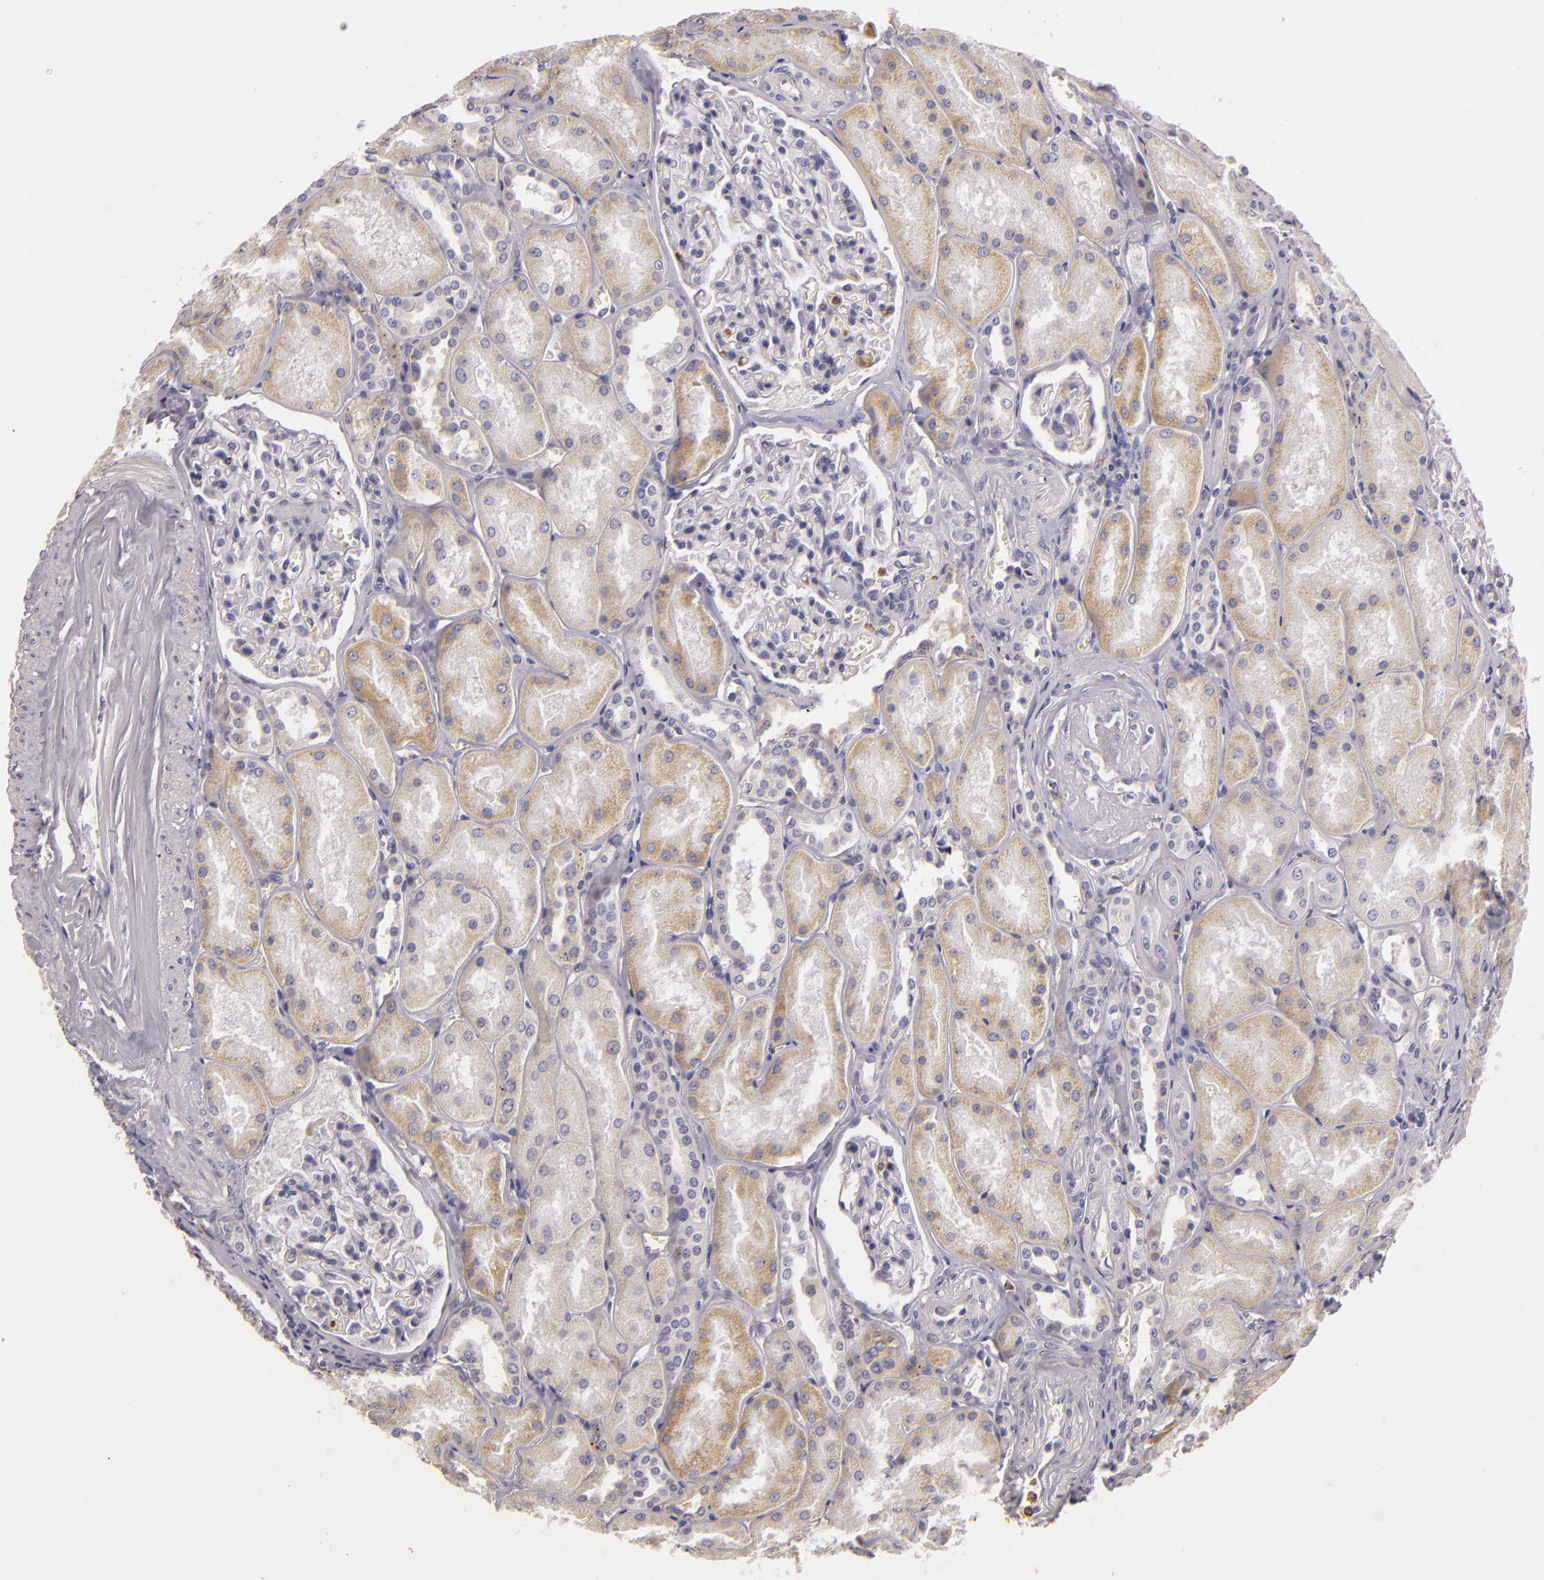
{"staining": {"intensity": "negative", "quantity": "none", "location": "none"}, "tissue": "kidney", "cell_type": "Cells in glomeruli", "image_type": "normal", "snomed": [{"axis": "morphology", "description": "Normal tissue, NOS"}, {"axis": "topography", "description": "Kidney"}], "caption": "A micrograph of kidney stained for a protein reveals no brown staining in cells in glomeruli. (DAB (3,3'-diaminobenzidine) immunohistochemistry visualized using brightfield microscopy, high magnification).", "gene": "TLR8", "patient": {"sex": "male", "age": 61}}